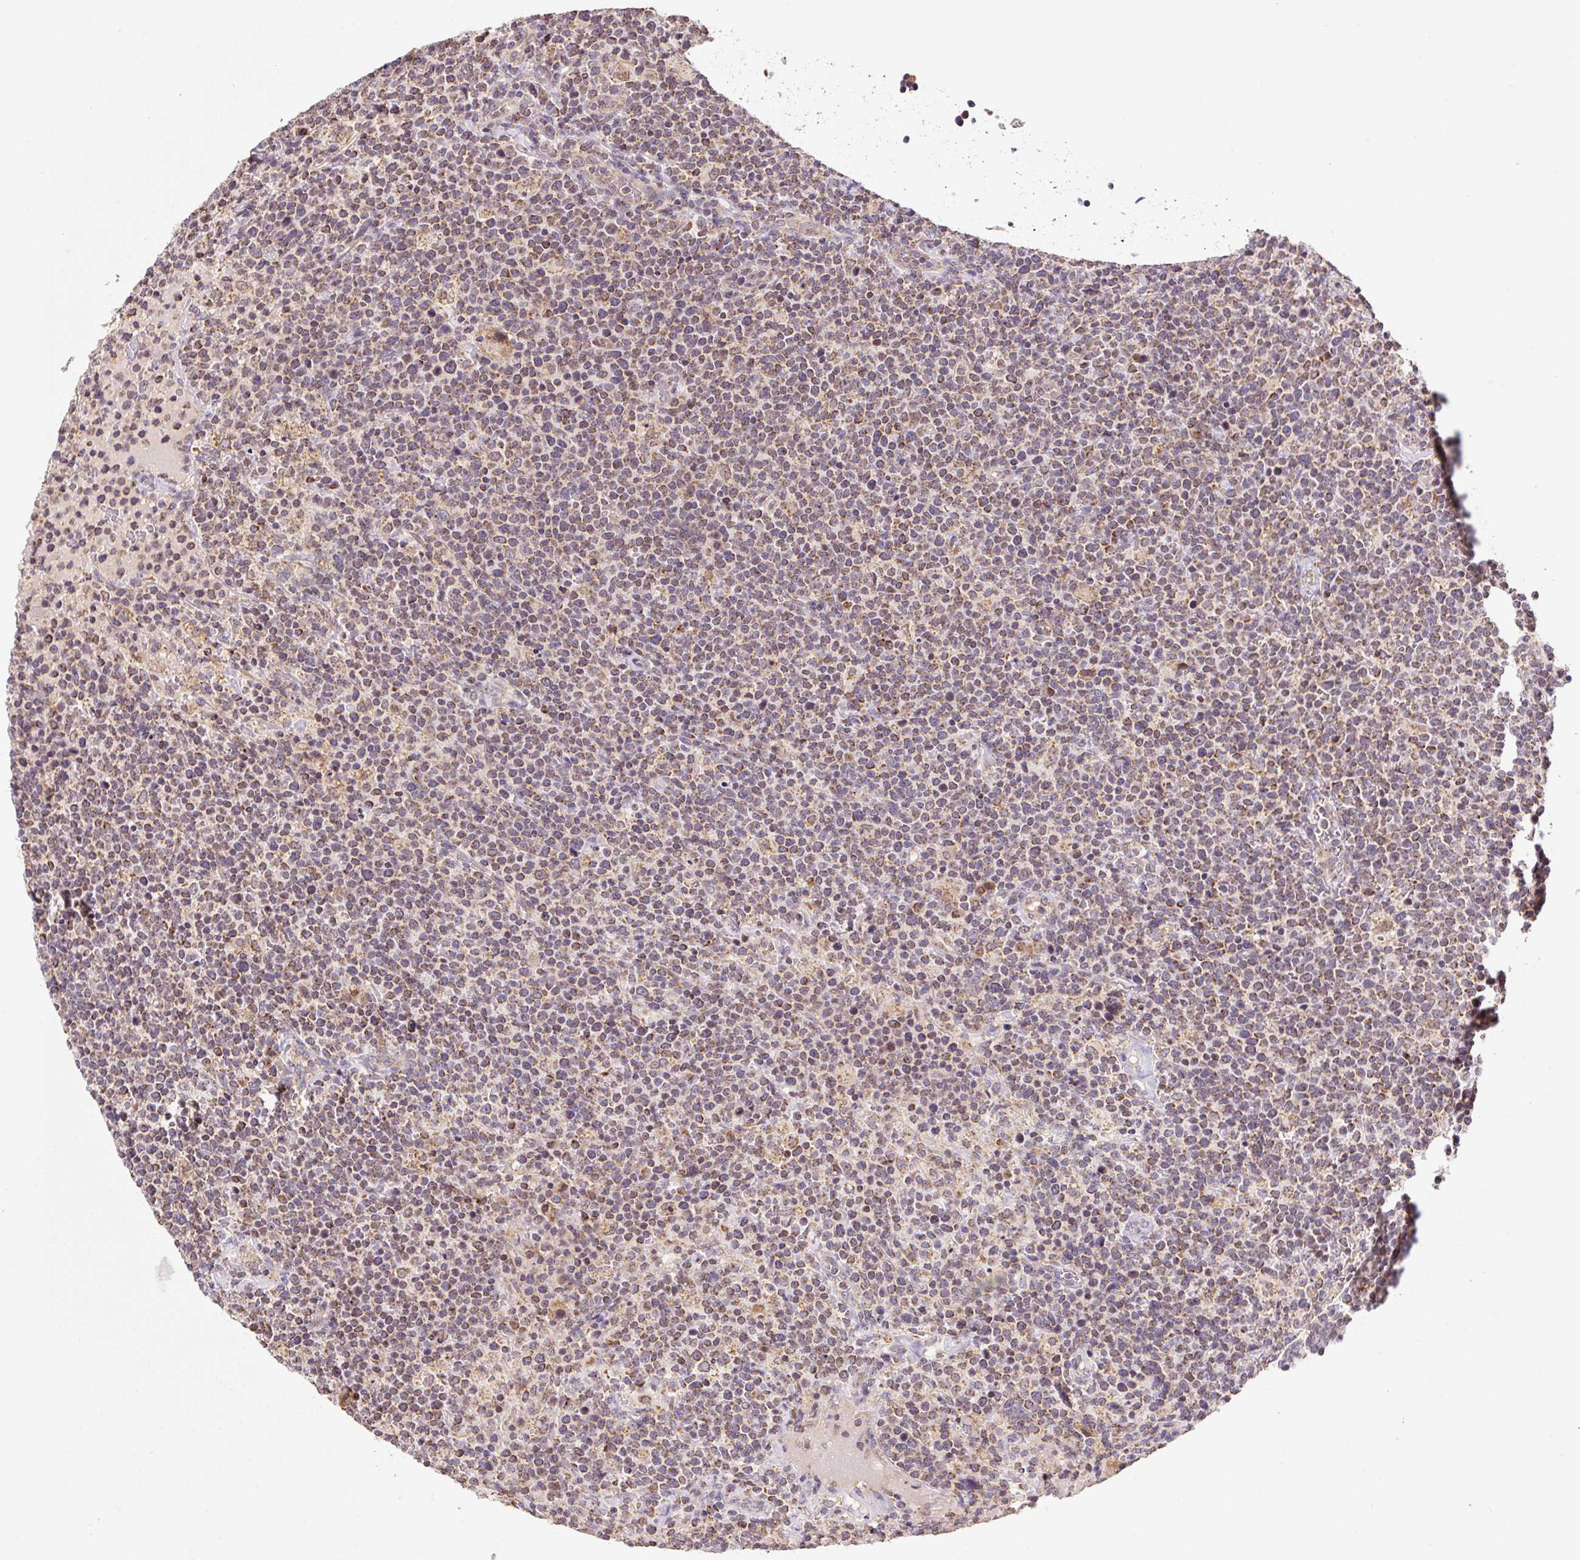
{"staining": {"intensity": "moderate", "quantity": ">75%", "location": "cytoplasmic/membranous"}, "tissue": "lymphoma", "cell_type": "Tumor cells", "image_type": "cancer", "snomed": [{"axis": "morphology", "description": "Malignant lymphoma, non-Hodgkin's type, High grade"}, {"axis": "topography", "description": "Lymph node"}], "caption": "There is medium levels of moderate cytoplasmic/membranous positivity in tumor cells of high-grade malignant lymphoma, non-Hodgkin's type, as demonstrated by immunohistochemical staining (brown color).", "gene": "MFSD9", "patient": {"sex": "male", "age": 61}}